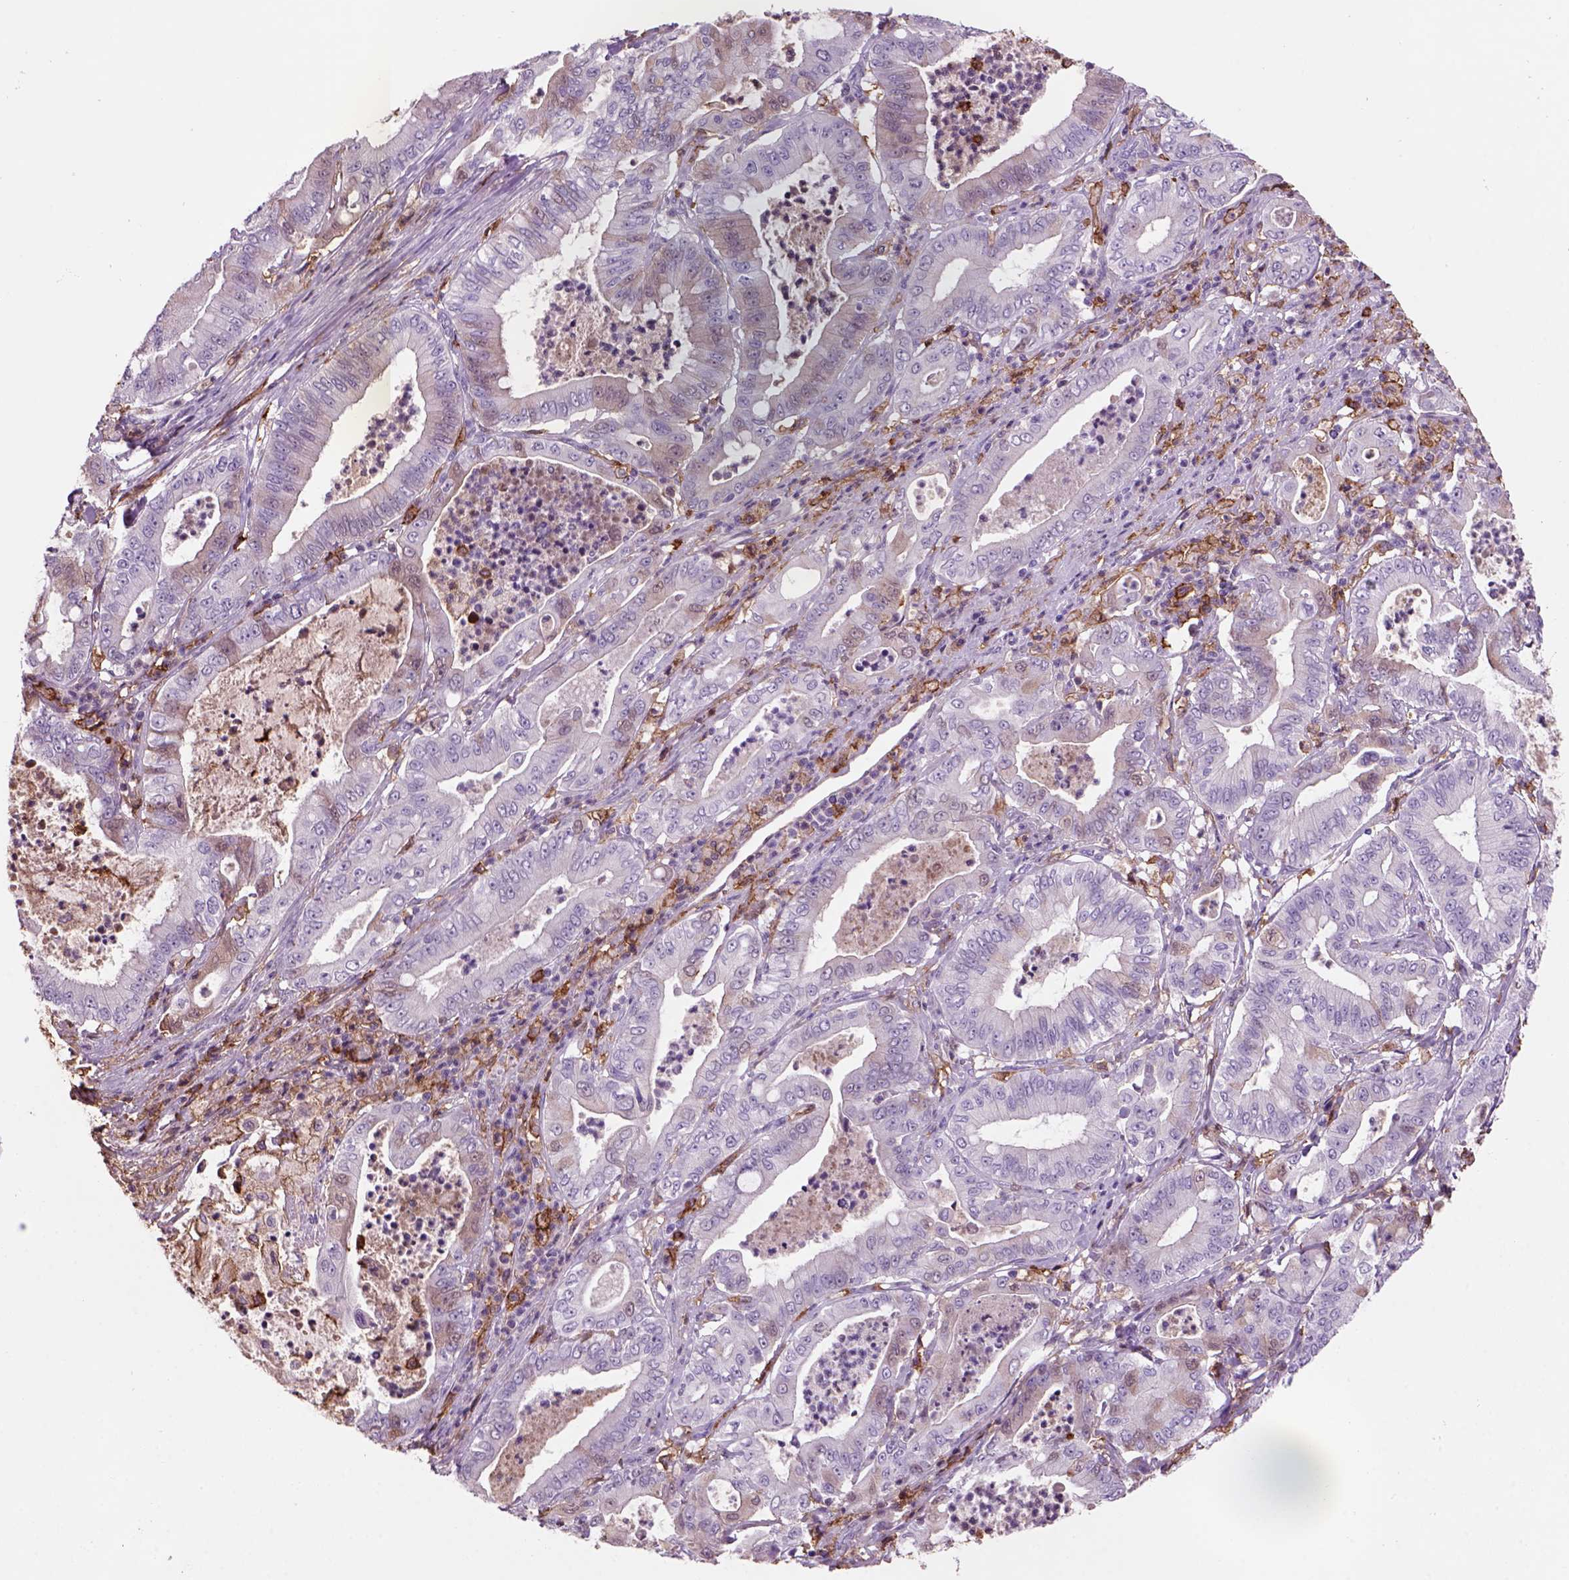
{"staining": {"intensity": "negative", "quantity": "none", "location": "none"}, "tissue": "pancreatic cancer", "cell_type": "Tumor cells", "image_type": "cancer", "snomed": [{"axis": "morphology", "description": "Adenocarcinoma, NOS"}, {"axis": "topography", "description": "Pancreas"}], "caption": "Tumor cells are negative for brown protein staining in adenocarcinoma (pancreatic).", "gene": "CD14", "patient": {"sex": "male", "age": 71}}